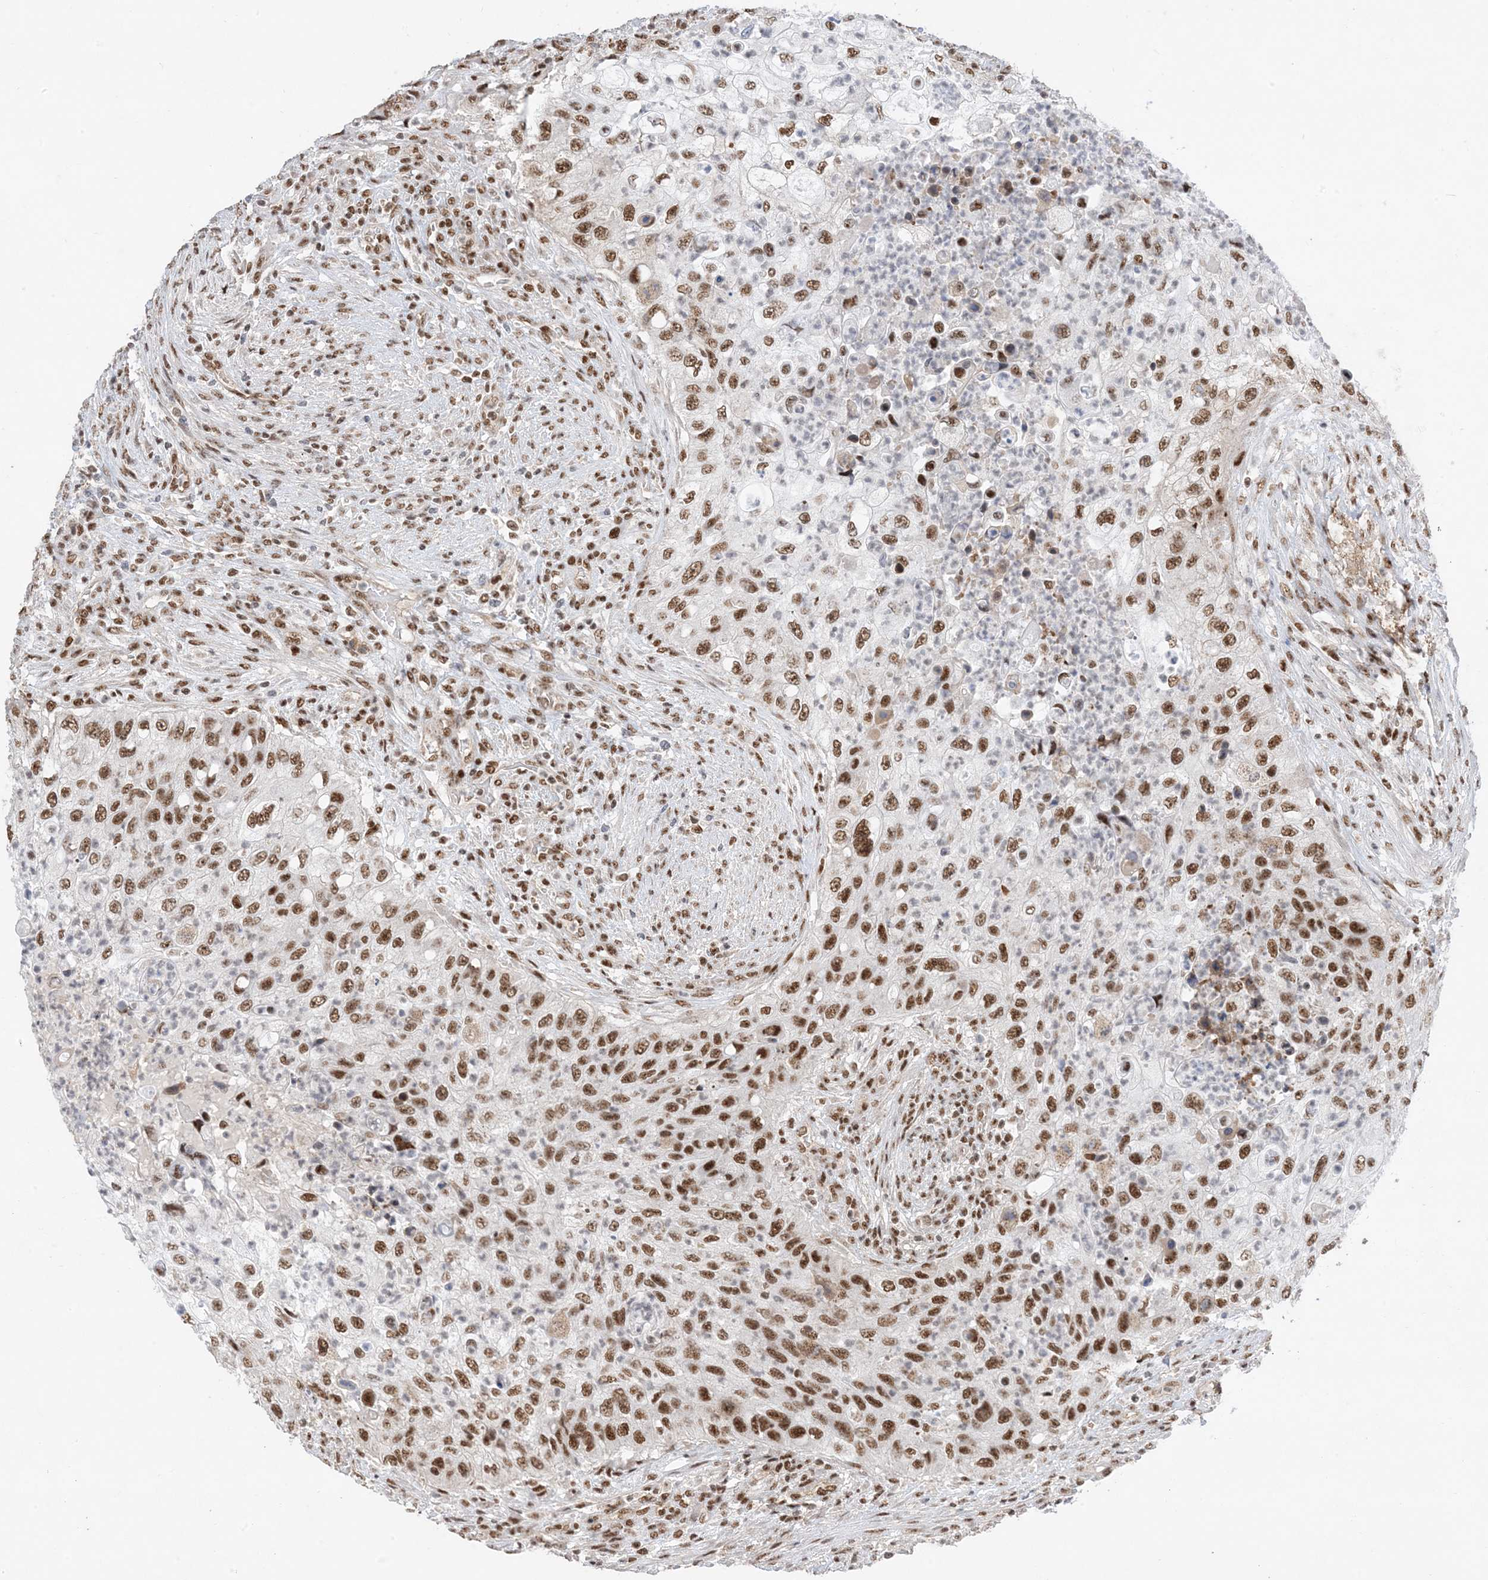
{"staining": {"intensity": "strong", "quantity": ">75%", "location": "nuclear"}, "tissue": "urothelial cancer", "cell_type": "Tumor cells", "image_type": "cancer", "snomed": [{"axis": "morphology", "description": "Urothelial carcinoma, High grade"}, {"axis": "topography", "description": "Urinary bladder"}], "caption": "Human urothelial carcinoma (high-grade) stained with a brown dye shows strong nuclear positive expression in about >75% of tumor cells.", "gene": "SF3A3", "patient": {"sex": "female", "age": 60}}